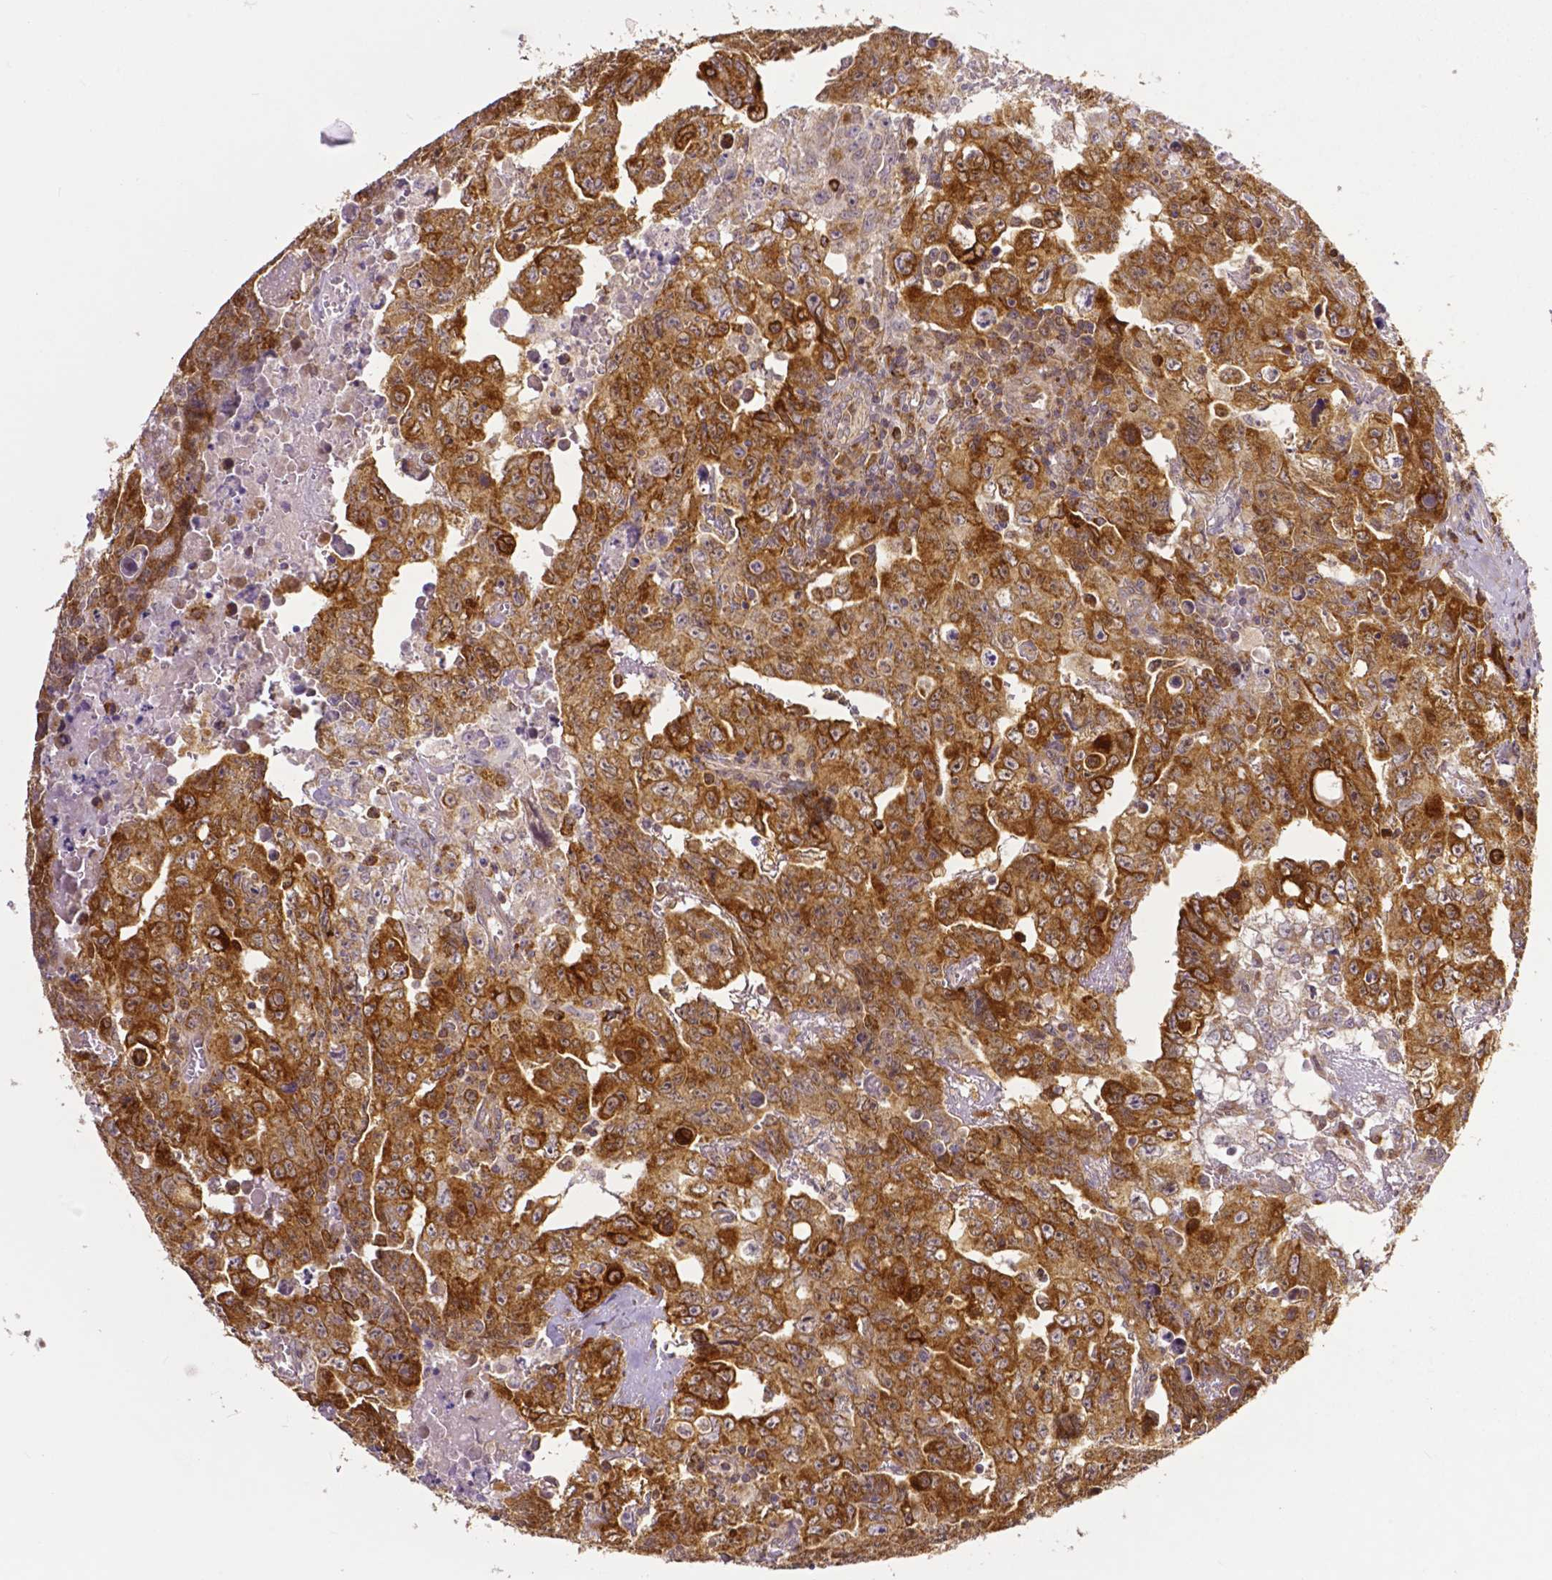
{"staining": {"intensity": "strong", "quantity": ">75%", "location": "cytoplasmic/membranous"}, "tissue": "testis cancer", "cell_type": "Tumor cells", "image_type": "cancer", "snomed": [{"axis": "morphology", "description": "Carcinoma, Embryonal, NOS"}, {"axis": "topography", "description": "Testis"}], "caption": "This is a photomicrograph of IHC staining of testis cancer, which shows strong expression in the cytoplasmic/membranous of tumor cells.", "gene": "MCL1", "patient": {"sex": "male", "age": 24}}